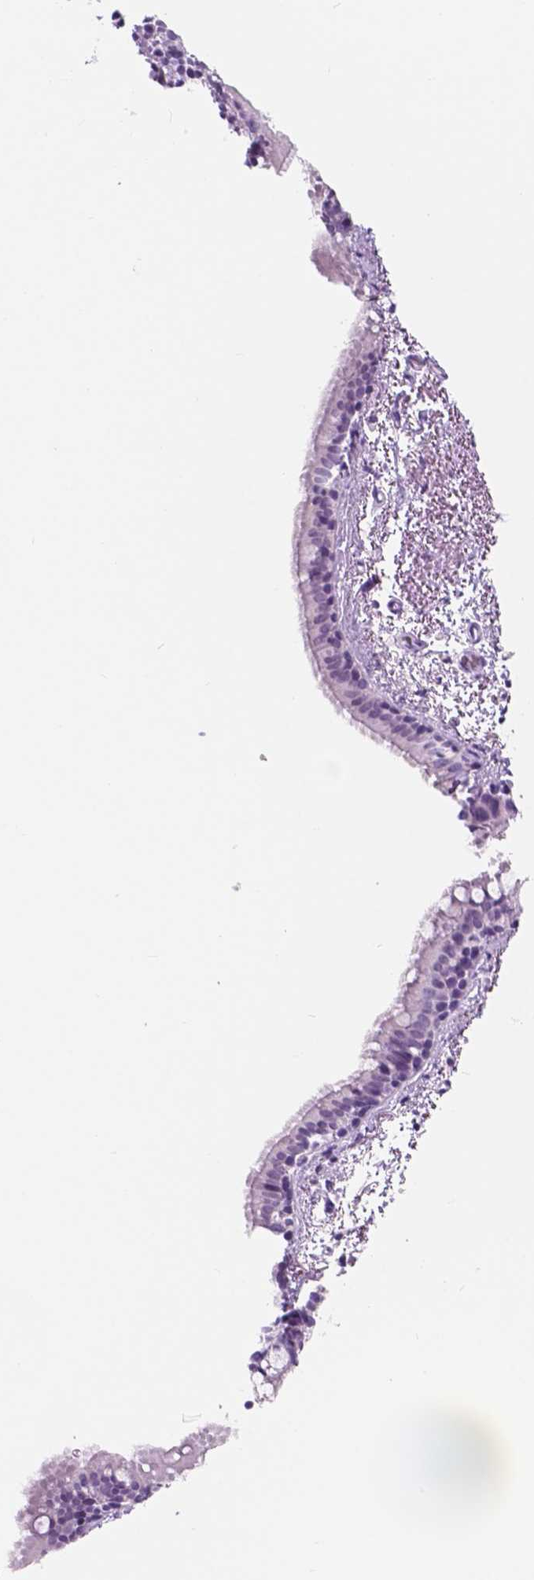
{"staining": {"intensity": "negative", "quantity": "none", "location": "none"}, "tissue": "bronchus", "cell_type": "Respiratory epithelial cells", "image_type": "normal", "snomed": [{"axis": "morphology", "description": "Normal tissue, NOS"}, {"axis": "topography", "description": "Bronchus"}], "caption": "A high-resolution micrograph shows immunohistochemistry staining of normal bronchus, which exhibits no significant staining in respiratory epithelial cells.", "gene": "CUZD1", "patient": {"sex": "female", "age": 61}}